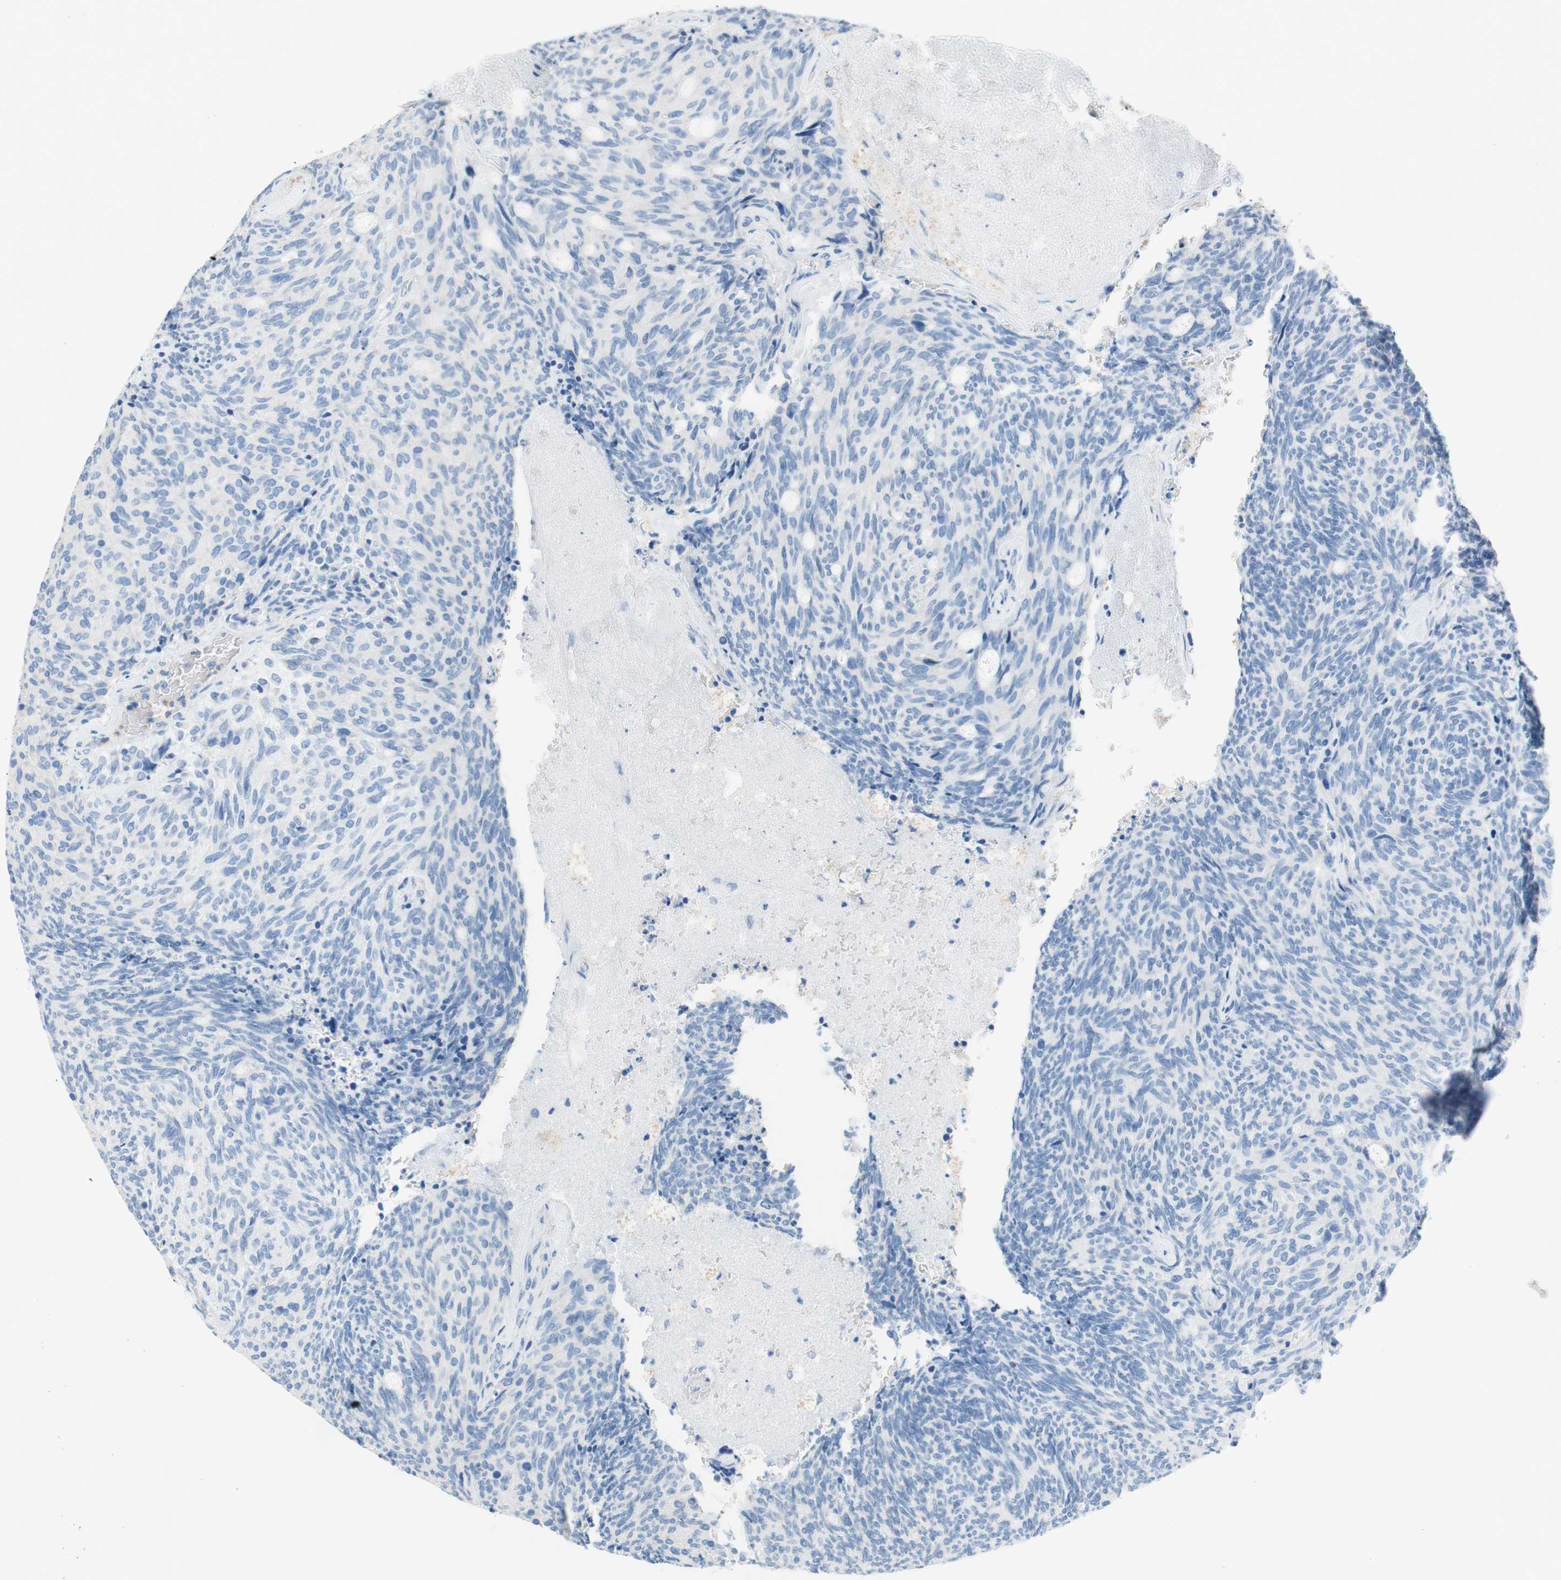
{"staining": {"intensity": "negative", "quantity": "none", "location": "none"}, "tissue": "carcinoid", "cell_type": "Tumor cells", "image_type": "cancer", "snomed": [{"axis": "morphology", "description": "Carcinoid, malignant, NOS"}, {"axis": "topography", "description": "Pancreas"}], "caption": "Tumor cells are negative for brown protein staining in carcinoid (malignant).", "gene": "CEACAM1", "patient": {"sex": "female", "age": 54}}